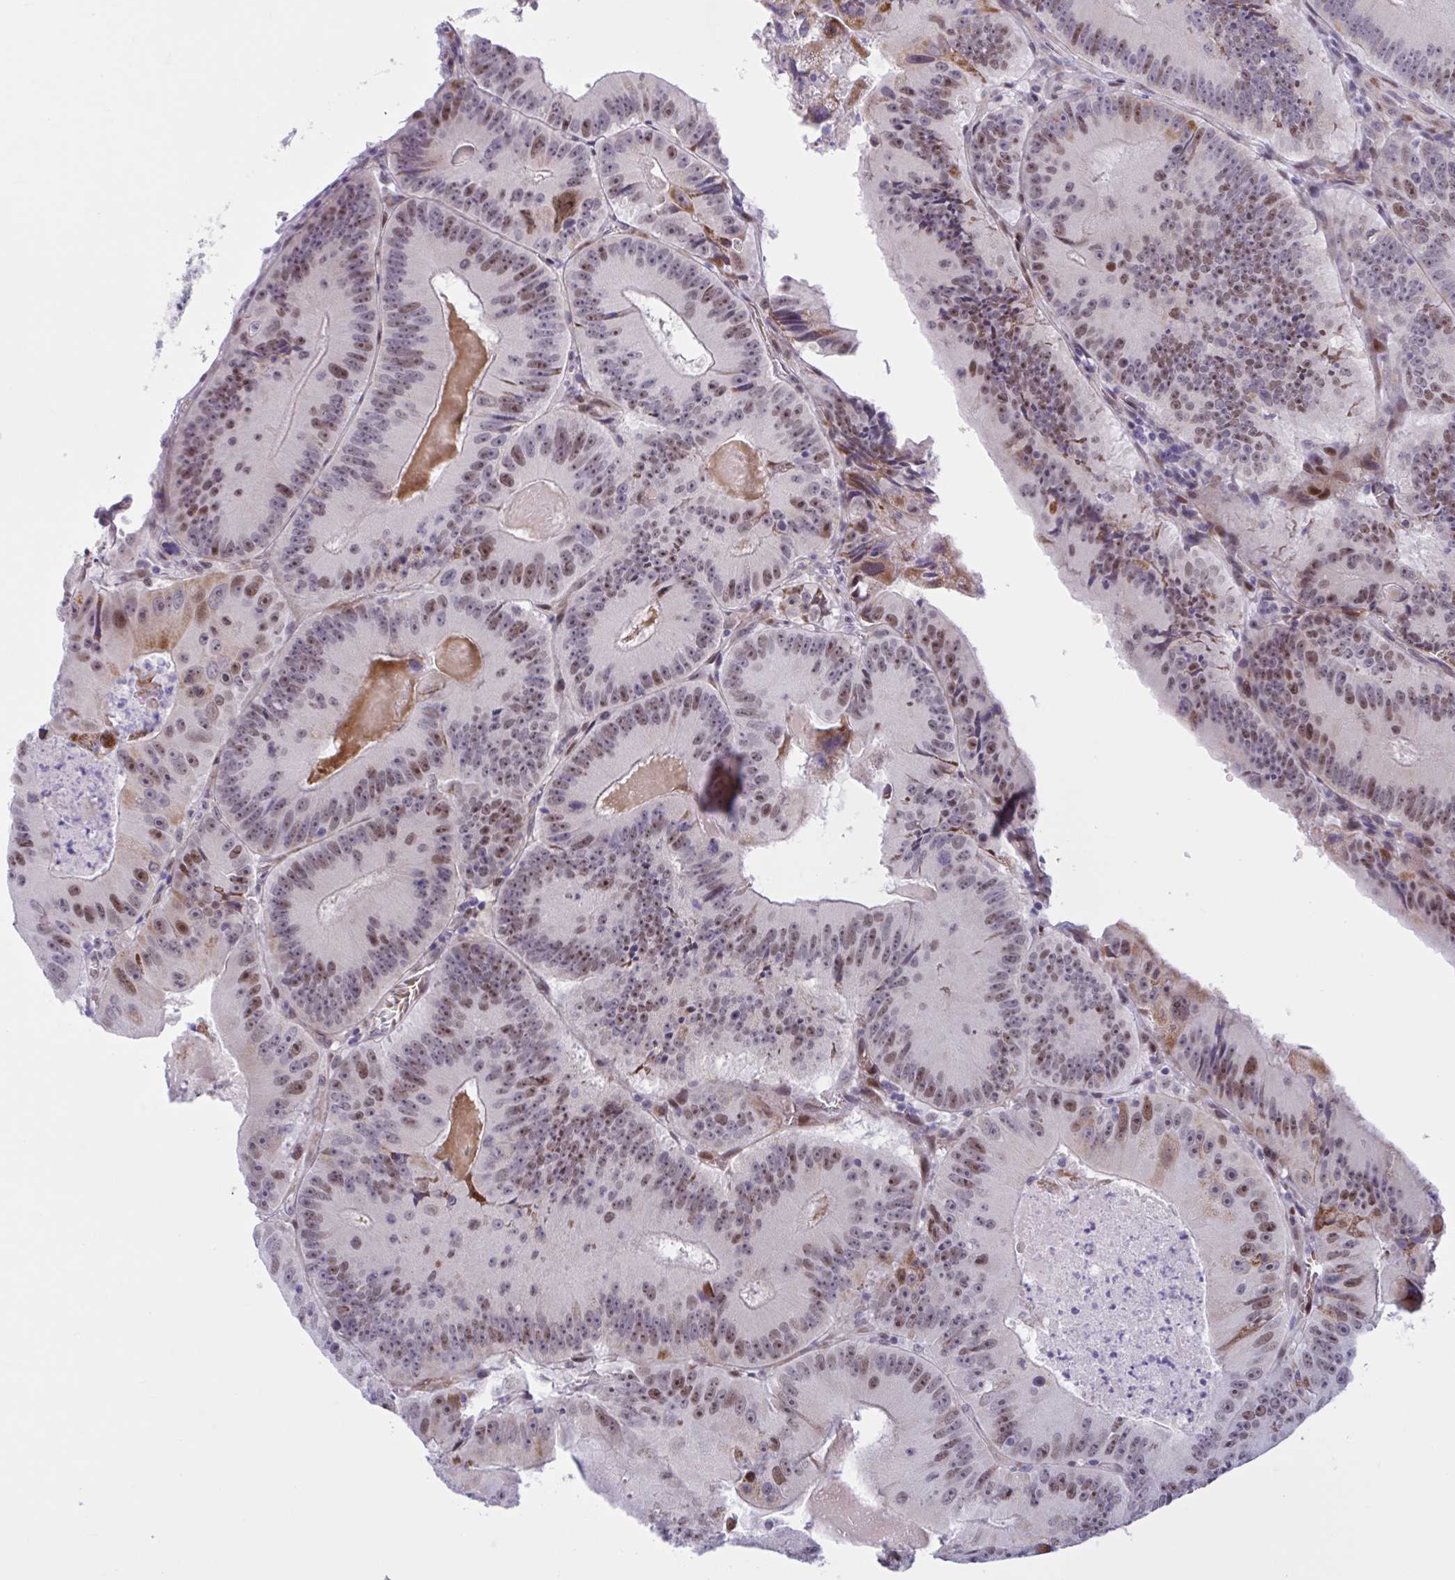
{"staining": {"intensity": "moderate", "quantity": "25%-75%", "location": "nuclear"}, "tissue": "colorectal cancer", "cell_type": "Tumor cells", "image_type": "cancer", "snomed": [{"axis": "morphology", "description": "Adenocarcinoma, NOS"}, {"axis": "topography", "description": "Colon"}], "caption": "Colorectal cancer tissue exhibits moderate nuclear positivity in about 25%-75% of tumor cells, visualized by immunohistochemistry.", "gene": "RBL1", "patient": {"sex": "female", "age": 86}}